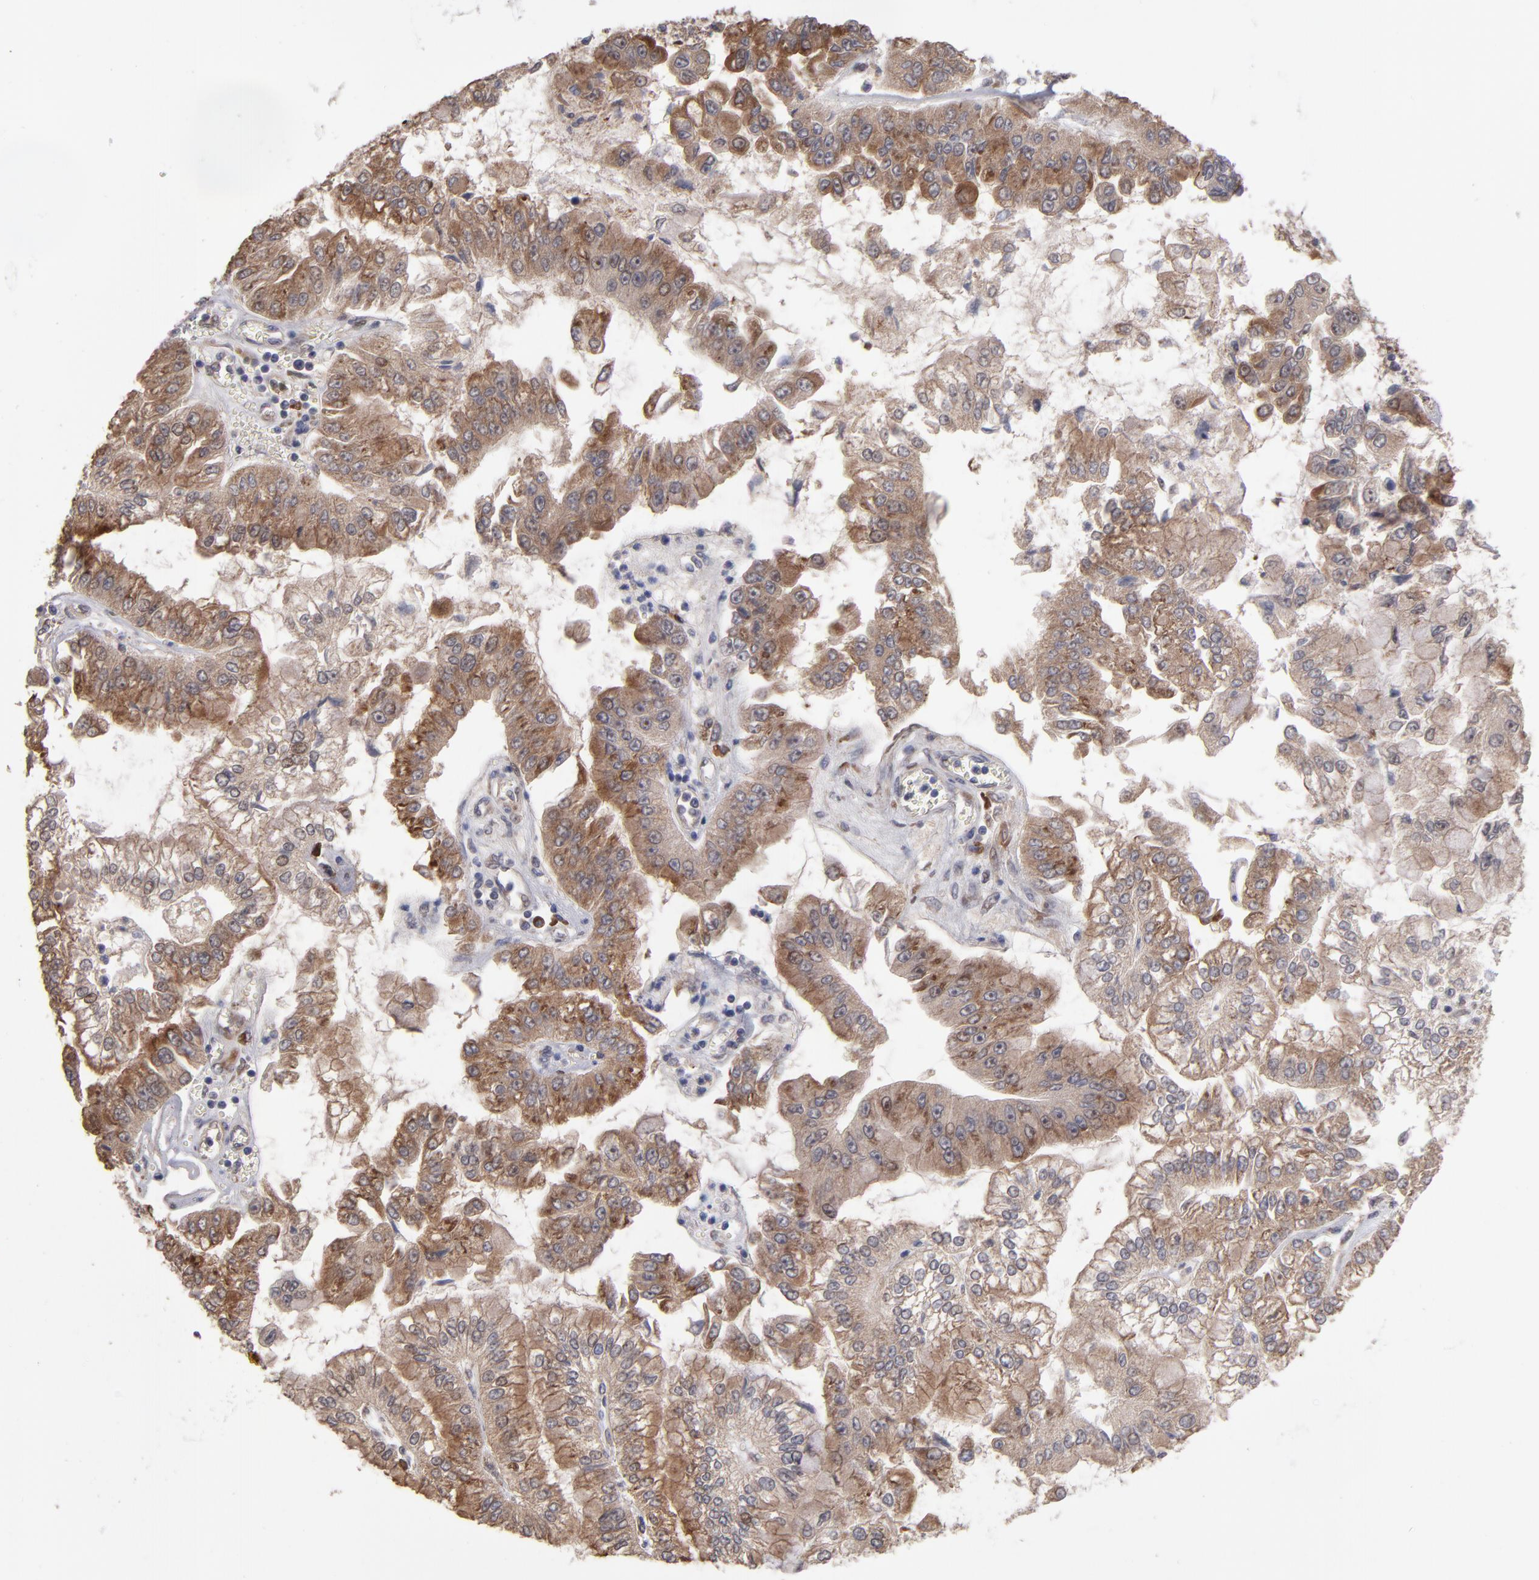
{"staining": {"intensity": "moderate", "quantity": ">75%", "location": "cytoplasmic/membranous"}, "tissue": "liver cancer", "cell_type": "Tumor cells", "image_type": "cancer", "snomed": [{"axis": "morphology", "description": "Cholangiocarcinoma"}, {"axis": "topography", "description": "Liver"}], "caption": "Immunohistochemistry (IHC) micrograph of neoplastic tissue: liver cancer (cholangiocarcinoma) stained using IHC shows medium levels of moderate protein expression localized specifically in the cytoplasmic/membranous of tumor cells, appearing as a cytoplasmic/membranous brown color.", "gene": "SND1", "patient": {"sex": "female", "age": 79}}